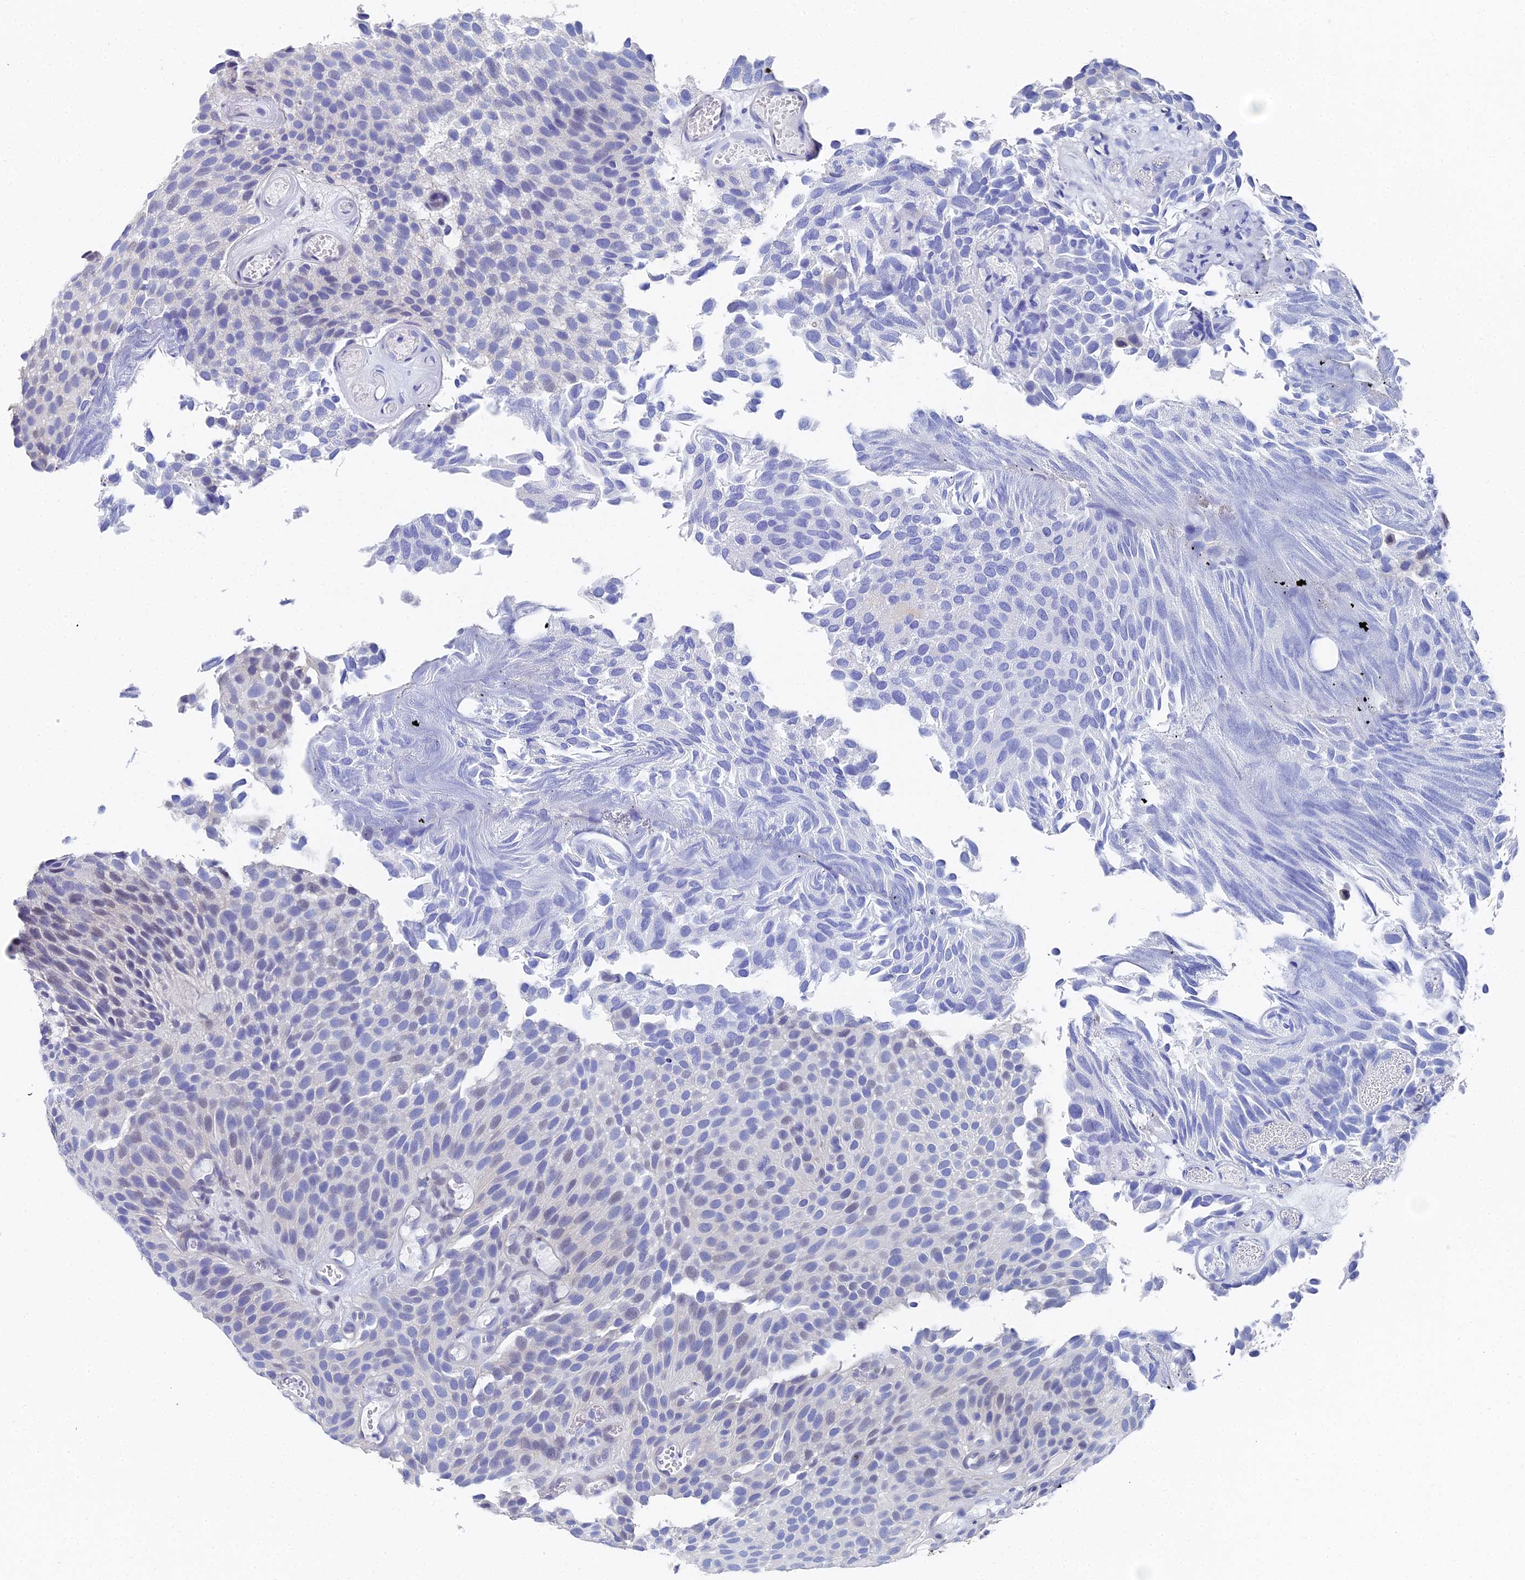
{"staining": {"intensity": "negative", "quantity": "none", "location": "none"}, "tissue": "urothelial cancer", "cell_type": "Tumor cells", "image_type": "cancer", "snomed": [{"axis": "morphology", "description": "Urothelial carcinoma, Low grade"}, {"axis": "topography", "description": "Urinary bladder"}], "caption": "This is an immunohistochemistry (IHC) image of low-grade urothelial carcinoma. There is no staining in tumor cells.", "gene": "OCM", "patient": {"sex": "male", "age": 89}}